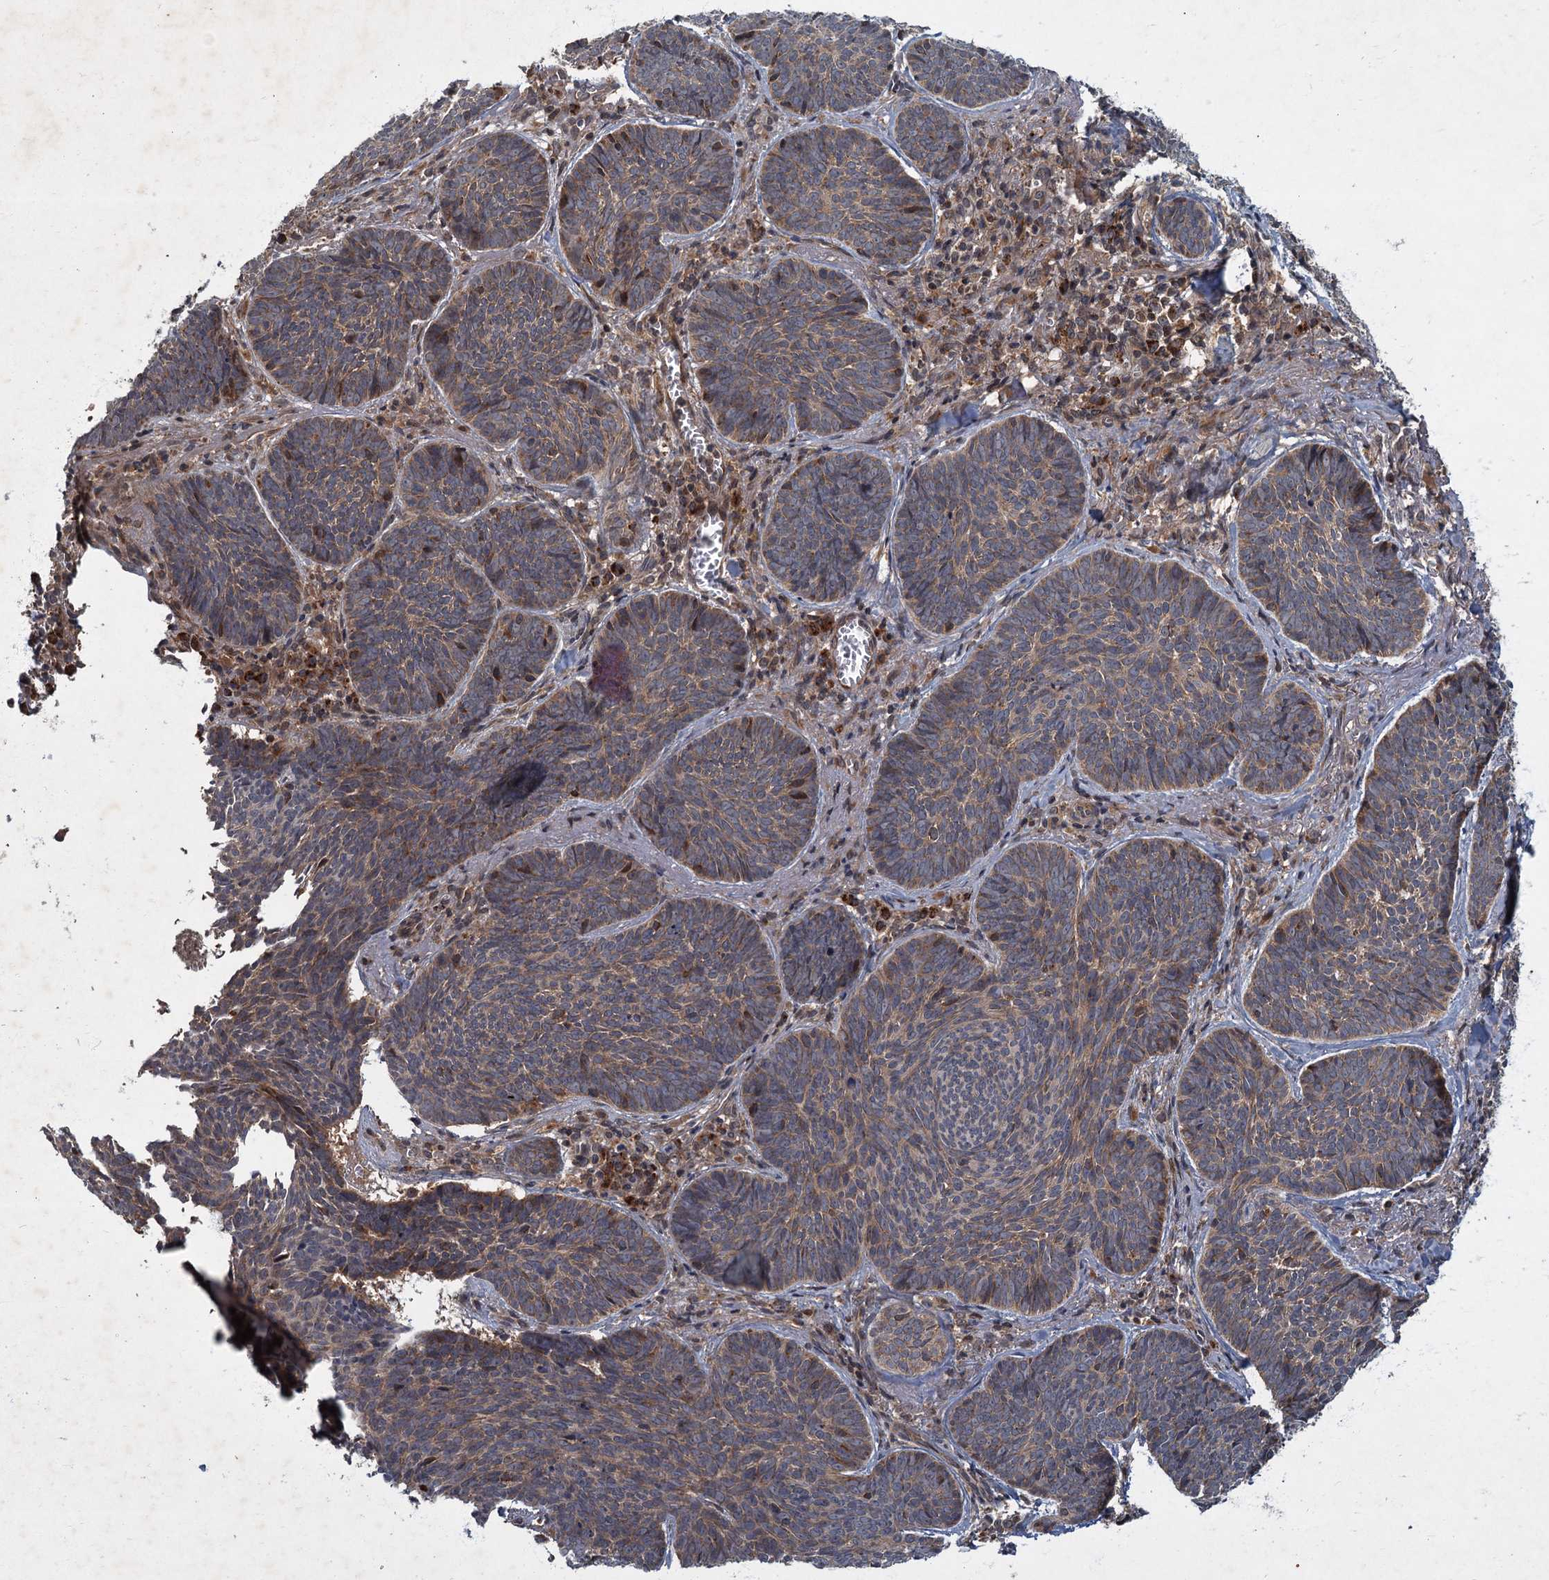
{"staining": {"intensity": "weak", "quantity": ">75%", "location": "cytoplasmic/membranous"}, "tissue": "skin cancer", "cell_type": "Tumor cells", "image_type": "cancer", "snomed": [{"axis": "morphology", "description": "Basal cell carcinoma"}, {"axis": "topography", "description": "Skin"}], "caption": "Immunohistochemical staining of basal cell carcinoma (skin) reveals low levels of weak cytoplasmic/membranous protein staining in about >75% of tumor cells.", "gene": "SLC11A2", "patient": {"sex": "female", "age": 74}}